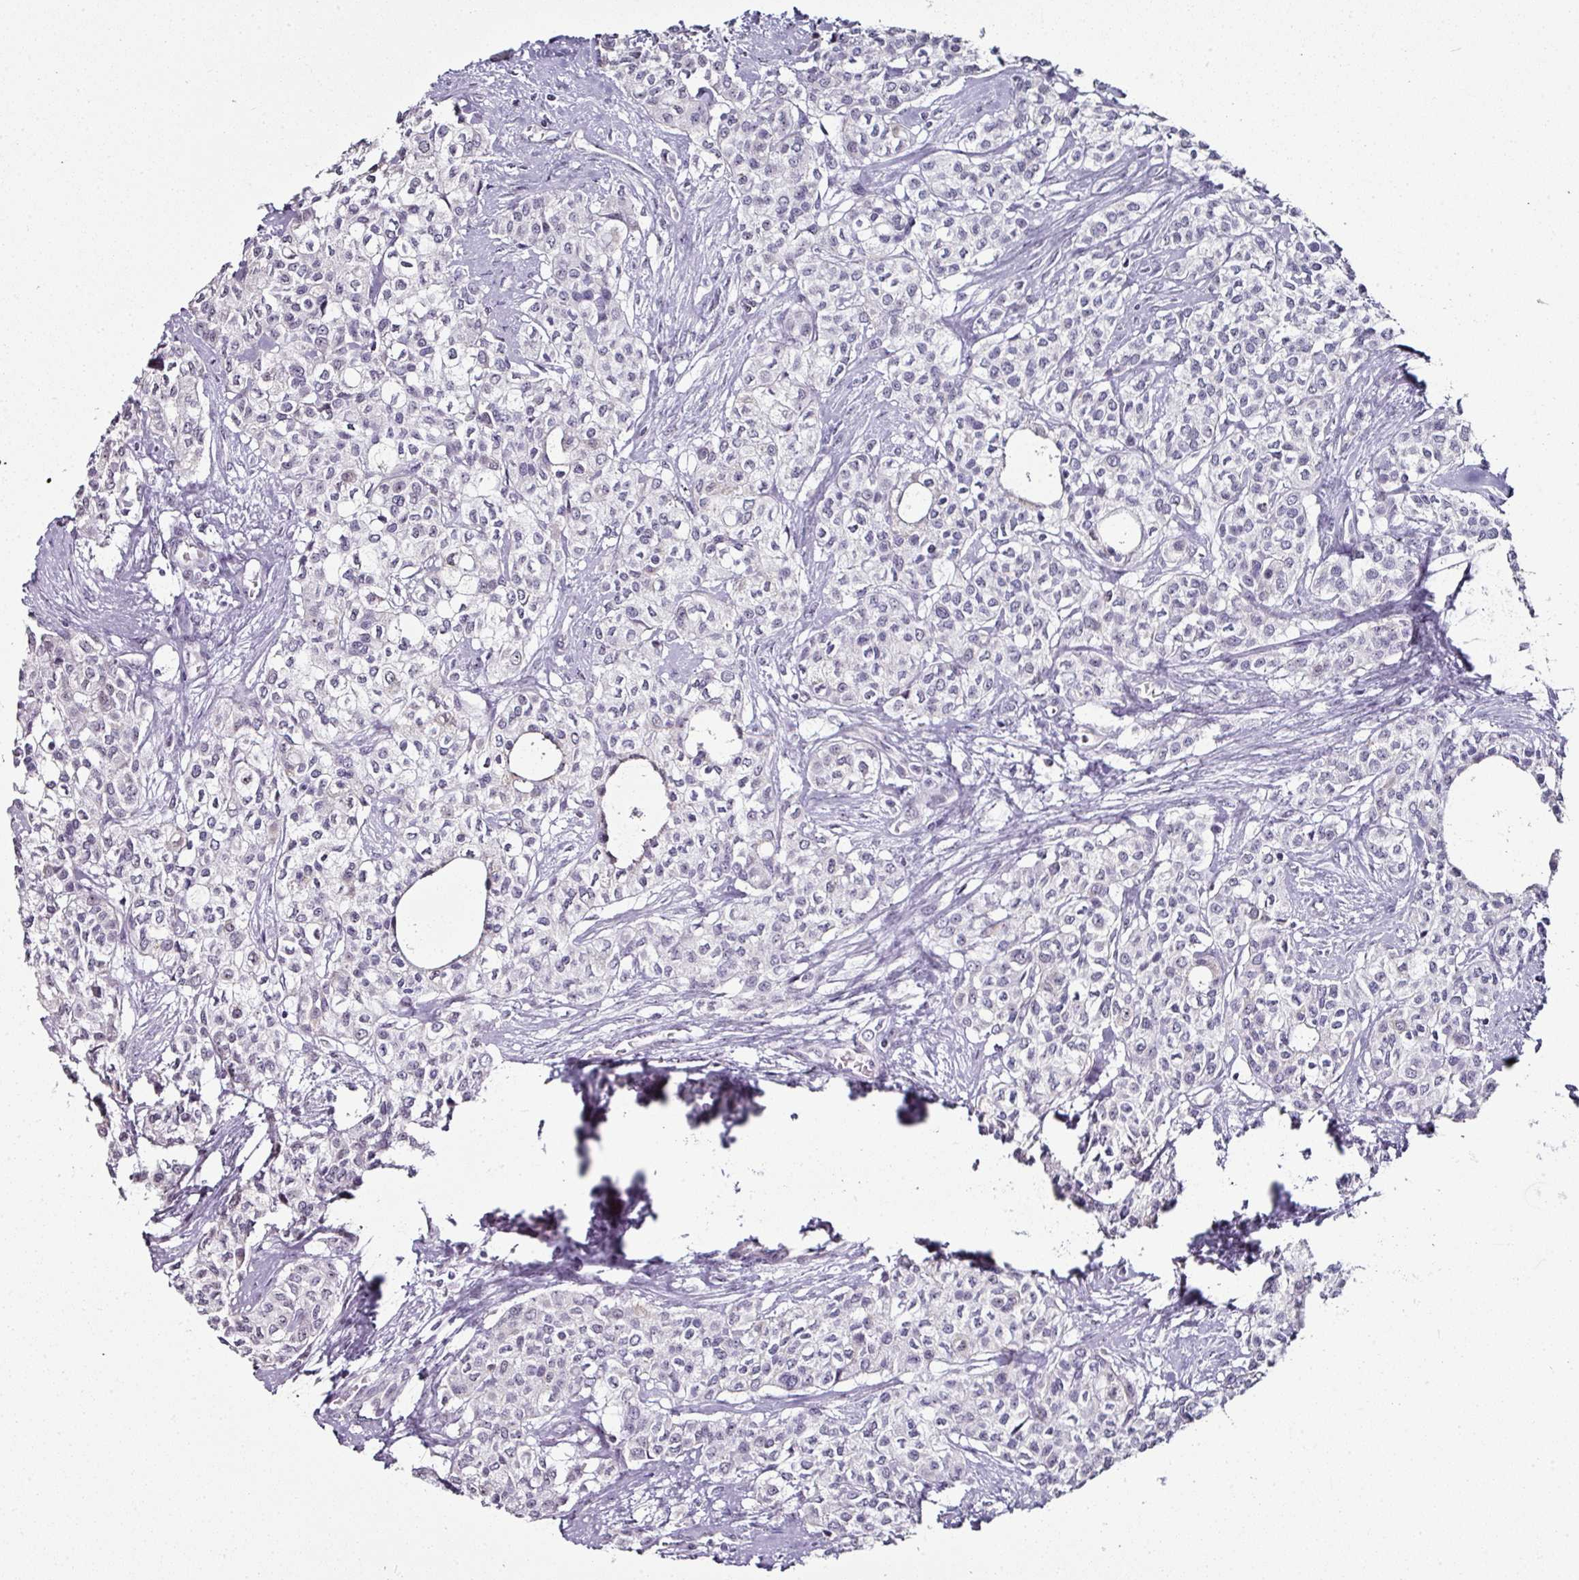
{"staining": {"intensity": "moderate", "quantity": "<25%", "location": "cytoplasmic/membranous,nuclear"}, "tissue": "head and neck cancer", "cell_type": "Tumor cells", "image_type": "cancer", "snomed": [{"axis": "morphology", "description": "Adenocarcinoma, NOS"}, {"axis": "topography", "description": "Head-Neck"}], "caption": "A photomicrograph of head and neck adenocarcinoma stained for a protein reveals moderate cytoplasmic/membranous and nuclear brown staining in tumor cells.", "gene": "NACC2", "patient": {"sex": "male", "age": 81}}